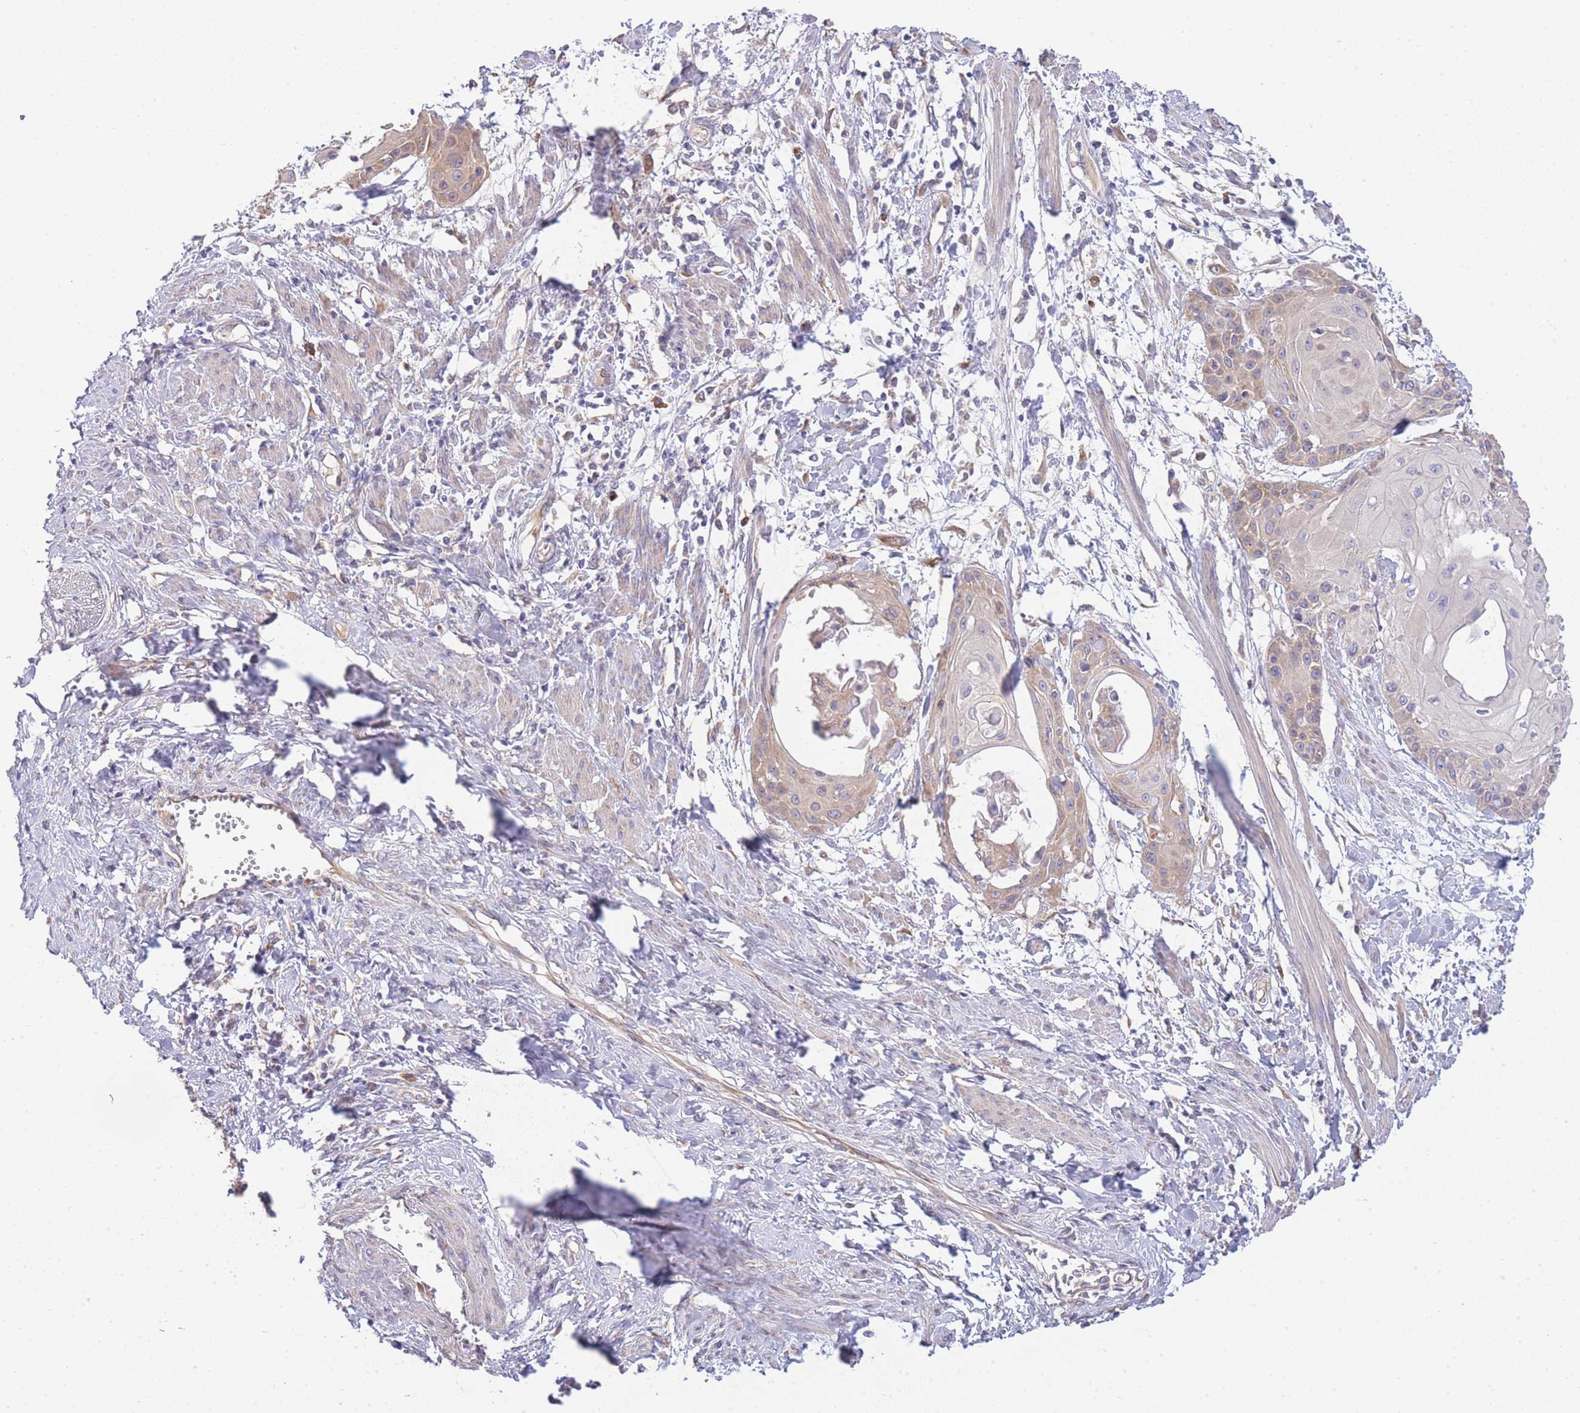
{"staining": {"intensity": "moderate", "quantity": "<25%", "location": "cytoplasmic/membranous"}, "tissue": "cervical cancer", "cell_type": "Tumor cells", "image_type": "cancer", "snomed": [{"axis": "morphology", "description": "Squamous cell carcinoma, NOS"}, {"axis": "topography", "description": "Cervix"}], "caption": "Tumor cells display low levels of moderate cytoplasmic/membranous staining in about <25% of cells in human cervical cancer (squamous cell carcinoma).", "gene": "BEX1", "patient": {"sex": "female", "age": 57}}